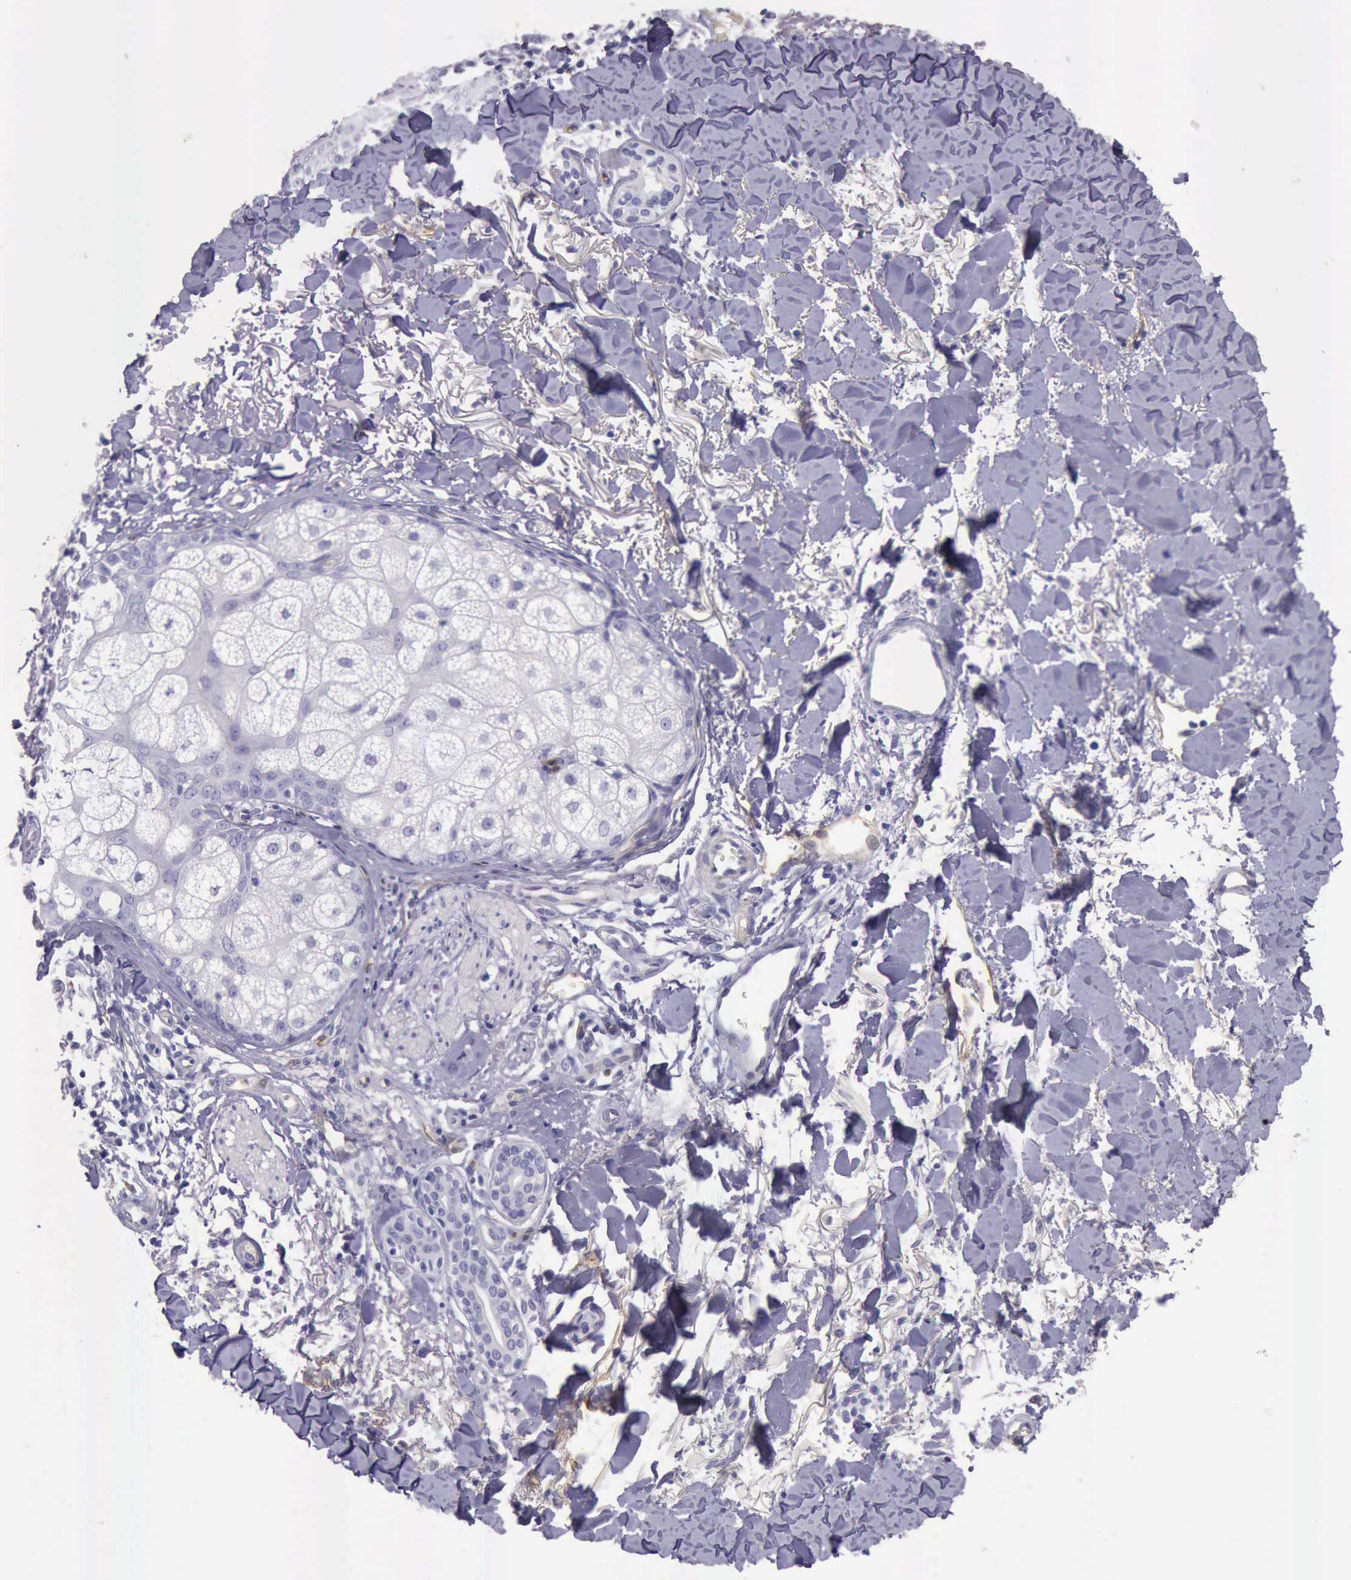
{"staining": {"intensity": "negative", "quantity": "none", "location": "none"}, "tissue": "skin cancer", "cell_type": "Tumor cells", "image_type": "cancer", "snomed": [{"axis": "morphology", "description": "Basal cell carcinoma"}, {"axis": "topography", "description": "Skin"}], "caption": "This is an immunohistochemistry micrograph of human basal cell carcinoma (skin). There is no expression in tumor cells.", "gene": "TCEANC", "patient": {"sex": "female", "age": 81}}